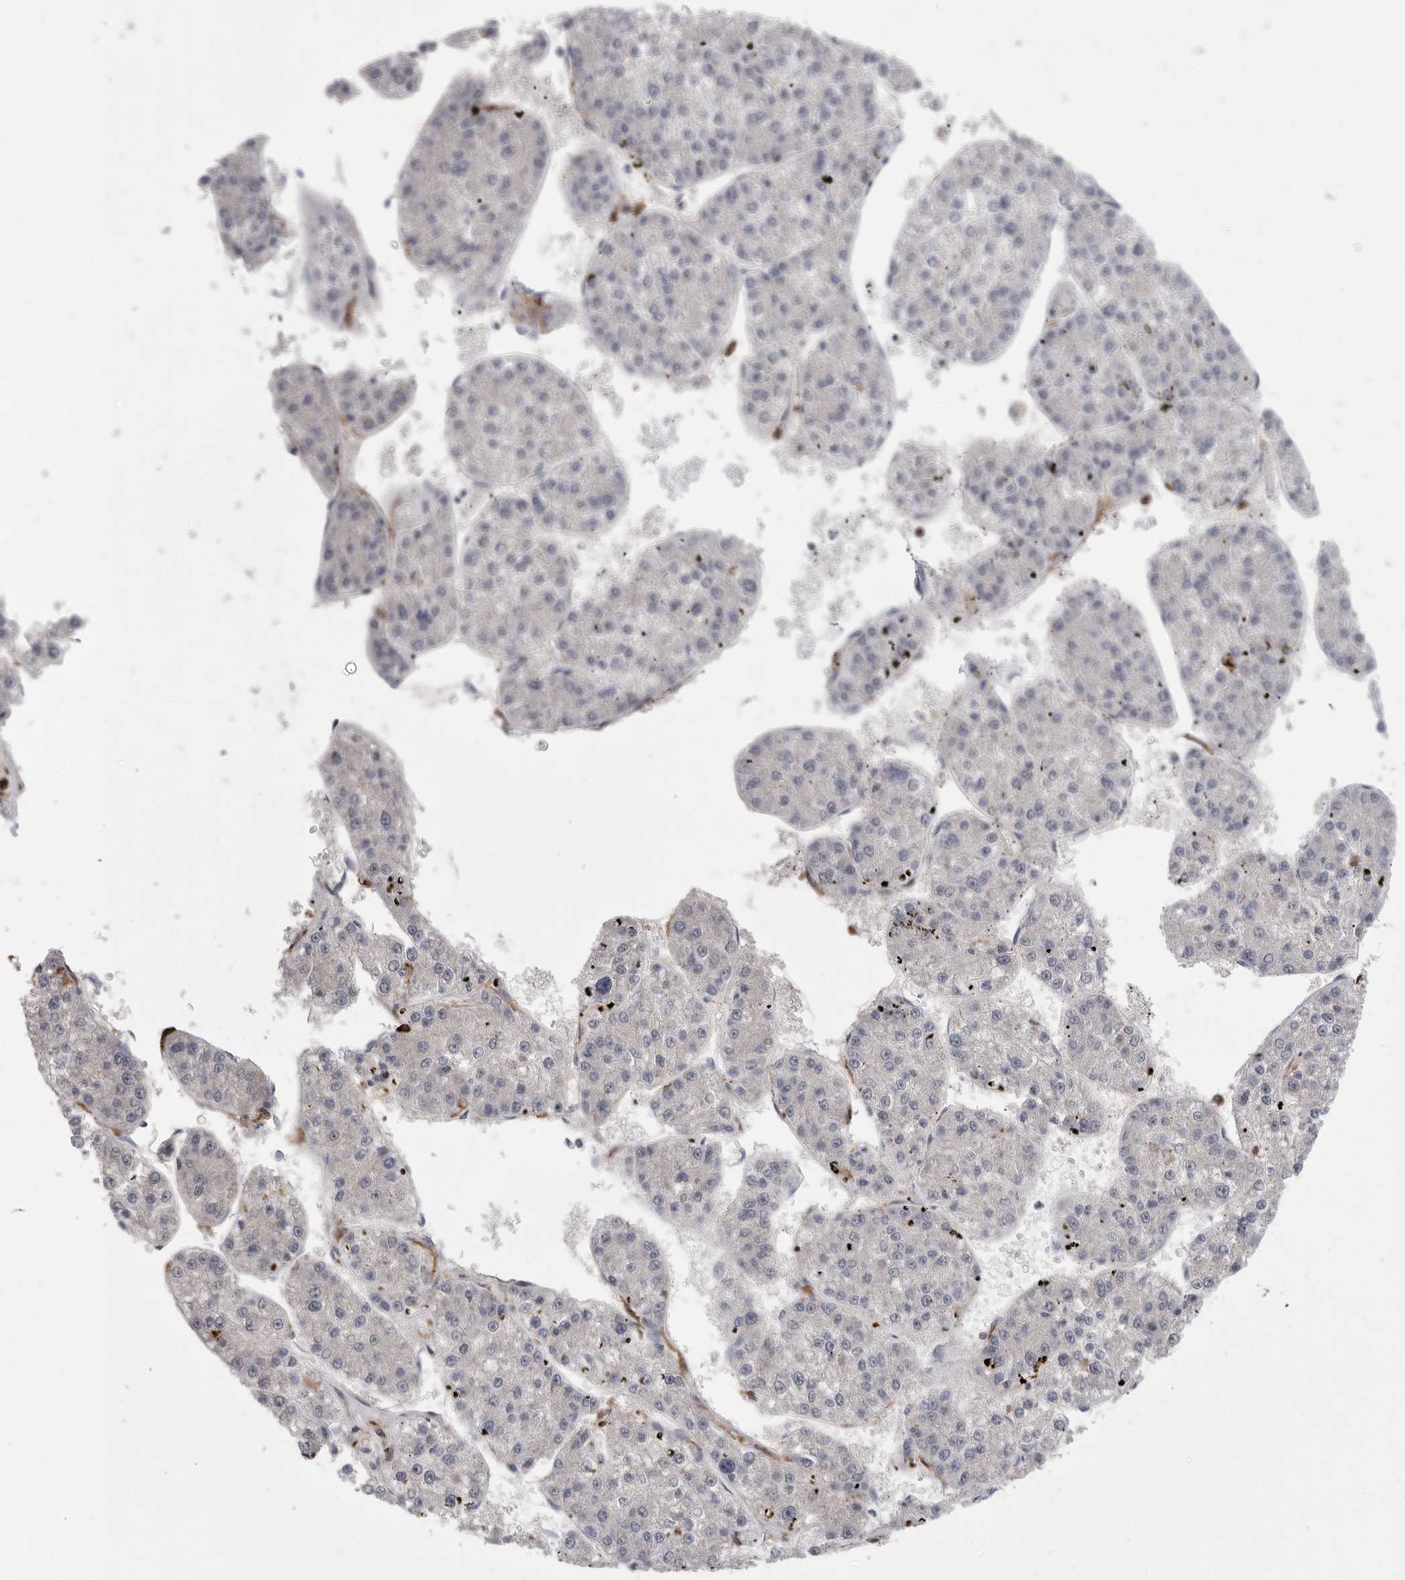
{"staining": {"intensity": "negative", "quantity": "none", "location": "none"}, "tissue": "liver cancer", "cell_type": "Tumor cells", "image_type": "cancer", "snomed": [{"axis": "morphology", "description": "Carcinoma, Hepatocellular, NOS"}, {"axis": "topography", "description": "Liver"}], "caption": "Liver hepatocellular carcinoma stained for a protein using immunohistochemistry (IHC) demonstrates no positivity tumor cells.", "gene": "SIGLEC10", "patient": {"sex": "female", "age": 73}}